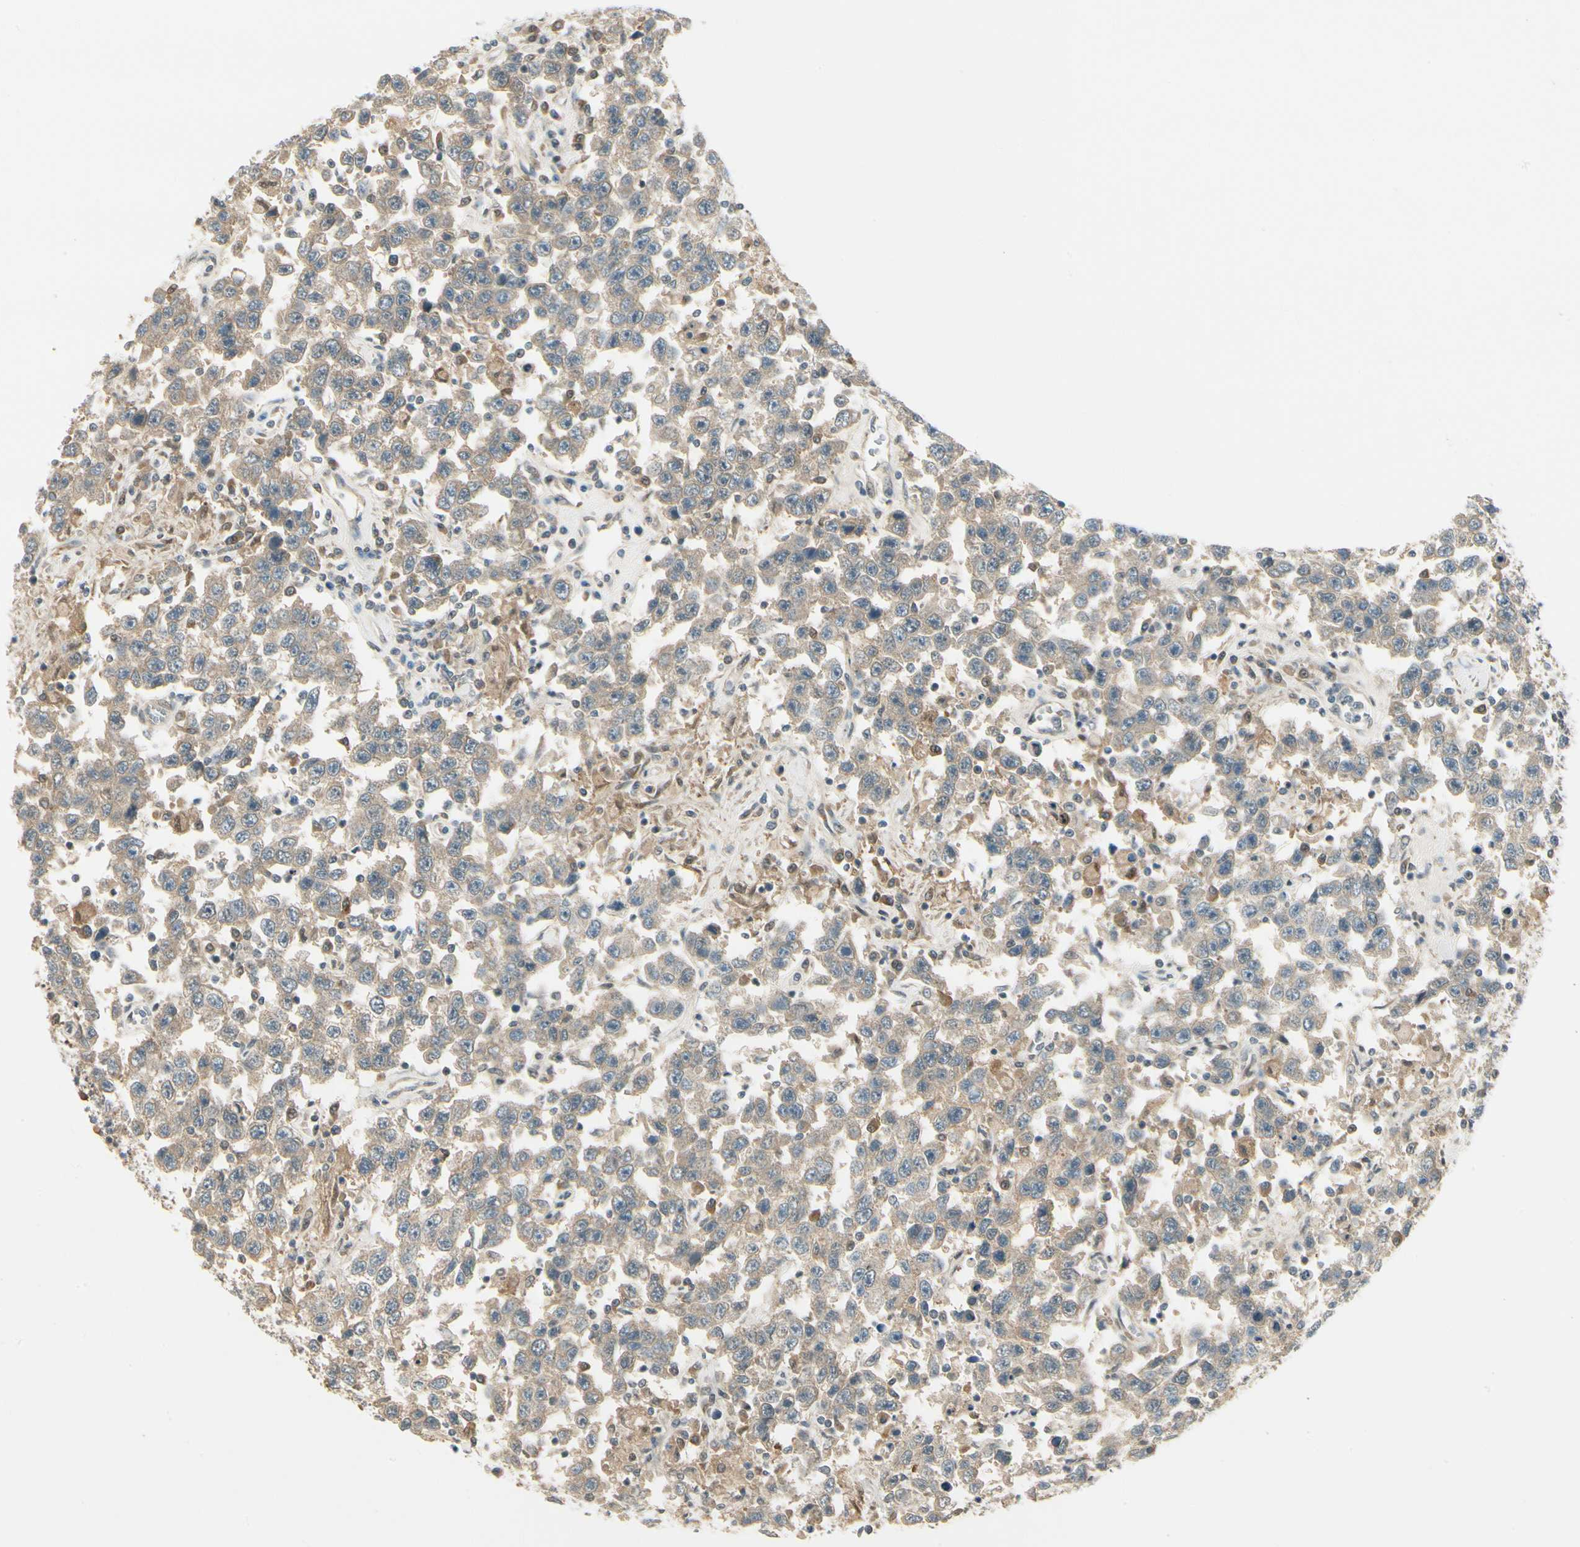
{"staining": {"intensity": "weak", "quantity": ">75%", "location": "cytoplasmic/membranous"}, "tissue": "testis cancer", "cell_type": "Tumor cells", "image_type": "cancer", "snomed": [{"axis": "morphology", "description": "Seminoma, NOS"}, {"axis": "topography", "description": "Testis"}], "caption": "Protein expression analysis of human testis cancer (seminoma) reveals weak cytoplasmic/membranous staining in about >75% of tumor cells. The staining was performed using DAB (3,3'-diaminobenzidine), with brown indicating positive protein expression. Nuclei are stained blue with hematoxylin.", "gene": "EPHB3", "patient": {"sex": "male", "age": 41}}